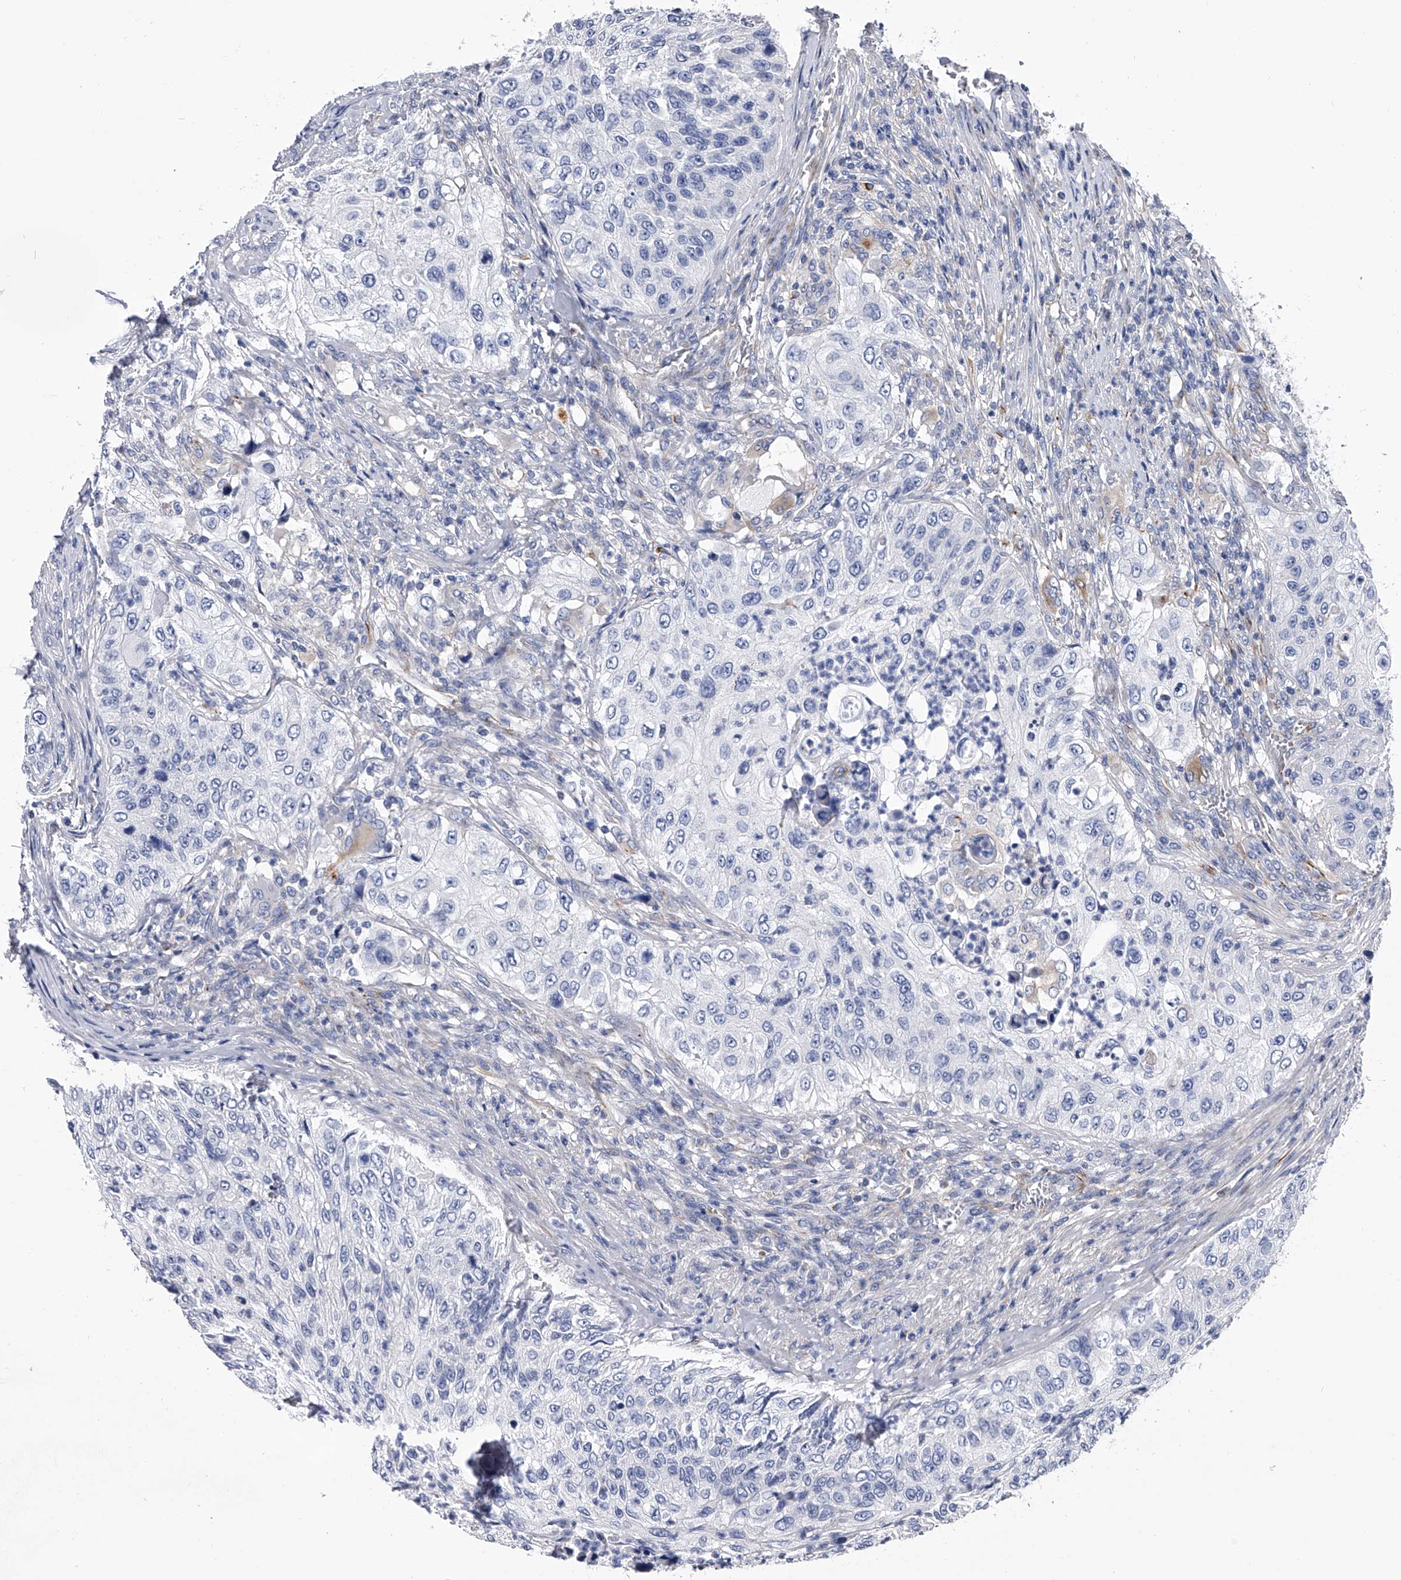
{"staining": {"intensity": "negative", "quantity": "none", "location": "none"}, "tissue": "urothelial cancer", "cell_type": "Tumor cells", "image_type": "cancer", "snomed": [{"axis": "morphology", "description": "Urothelial carcinoma, High grade"}, {"axis": "topography", "description": "Urinary bladder"}], "caption": "The micrograph exhibits no staining of tumor cells in urothelial cancer.", "gene": "EFCAB7", "patient": {"sex": "female", "age": 60}}